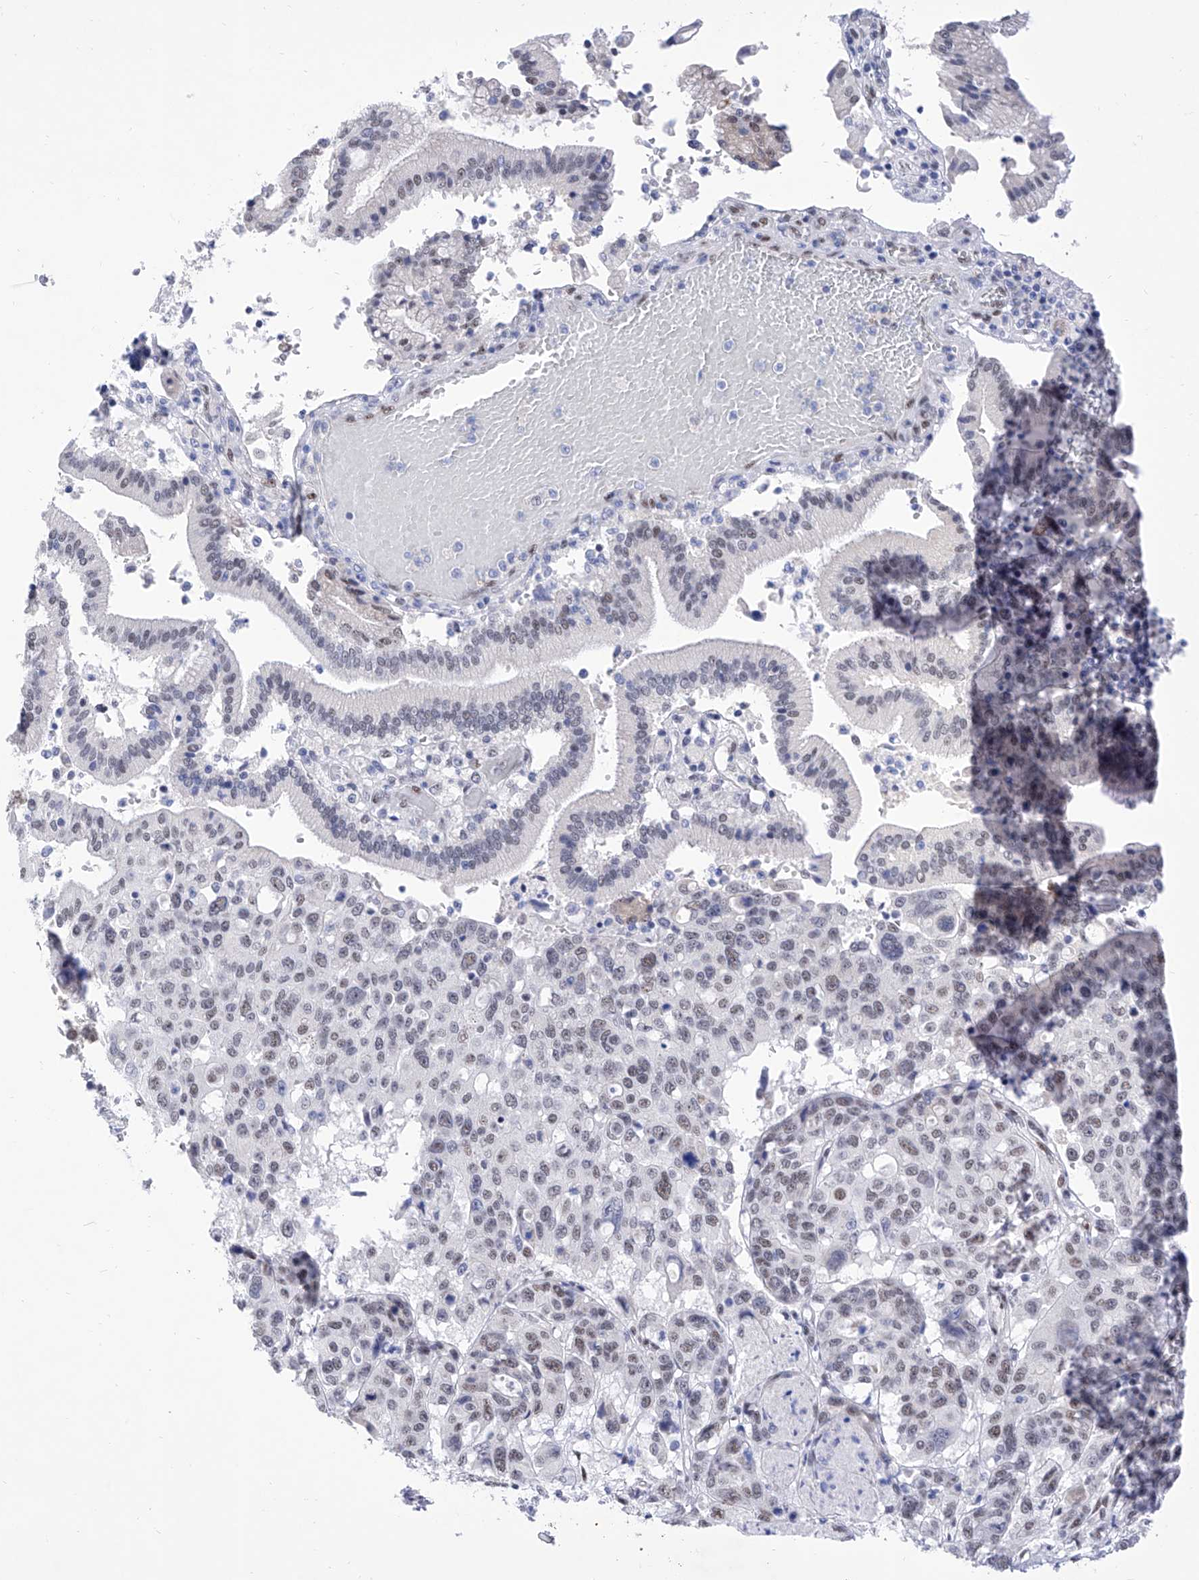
{"staining": {"intensity": "weak", "quantity": "<25%", "location": "nuclear"}, "tissue": "pancreatic cancer", "cell_type": "Tumor cells", "image_type": "cancer", "snomed": [{"axis": "morphology", "description": "Adenocarcinoma, NOS"}, {"axis": "topography", "description": "Pancreas"}], "caption": "Immunohistochemical staining of human pancreatic cancer (adenocarcinoma) demonstrates no significant expression in tumor cells.", "gene": "ATN1", "patient": {"sex": "male", "age": 46}}